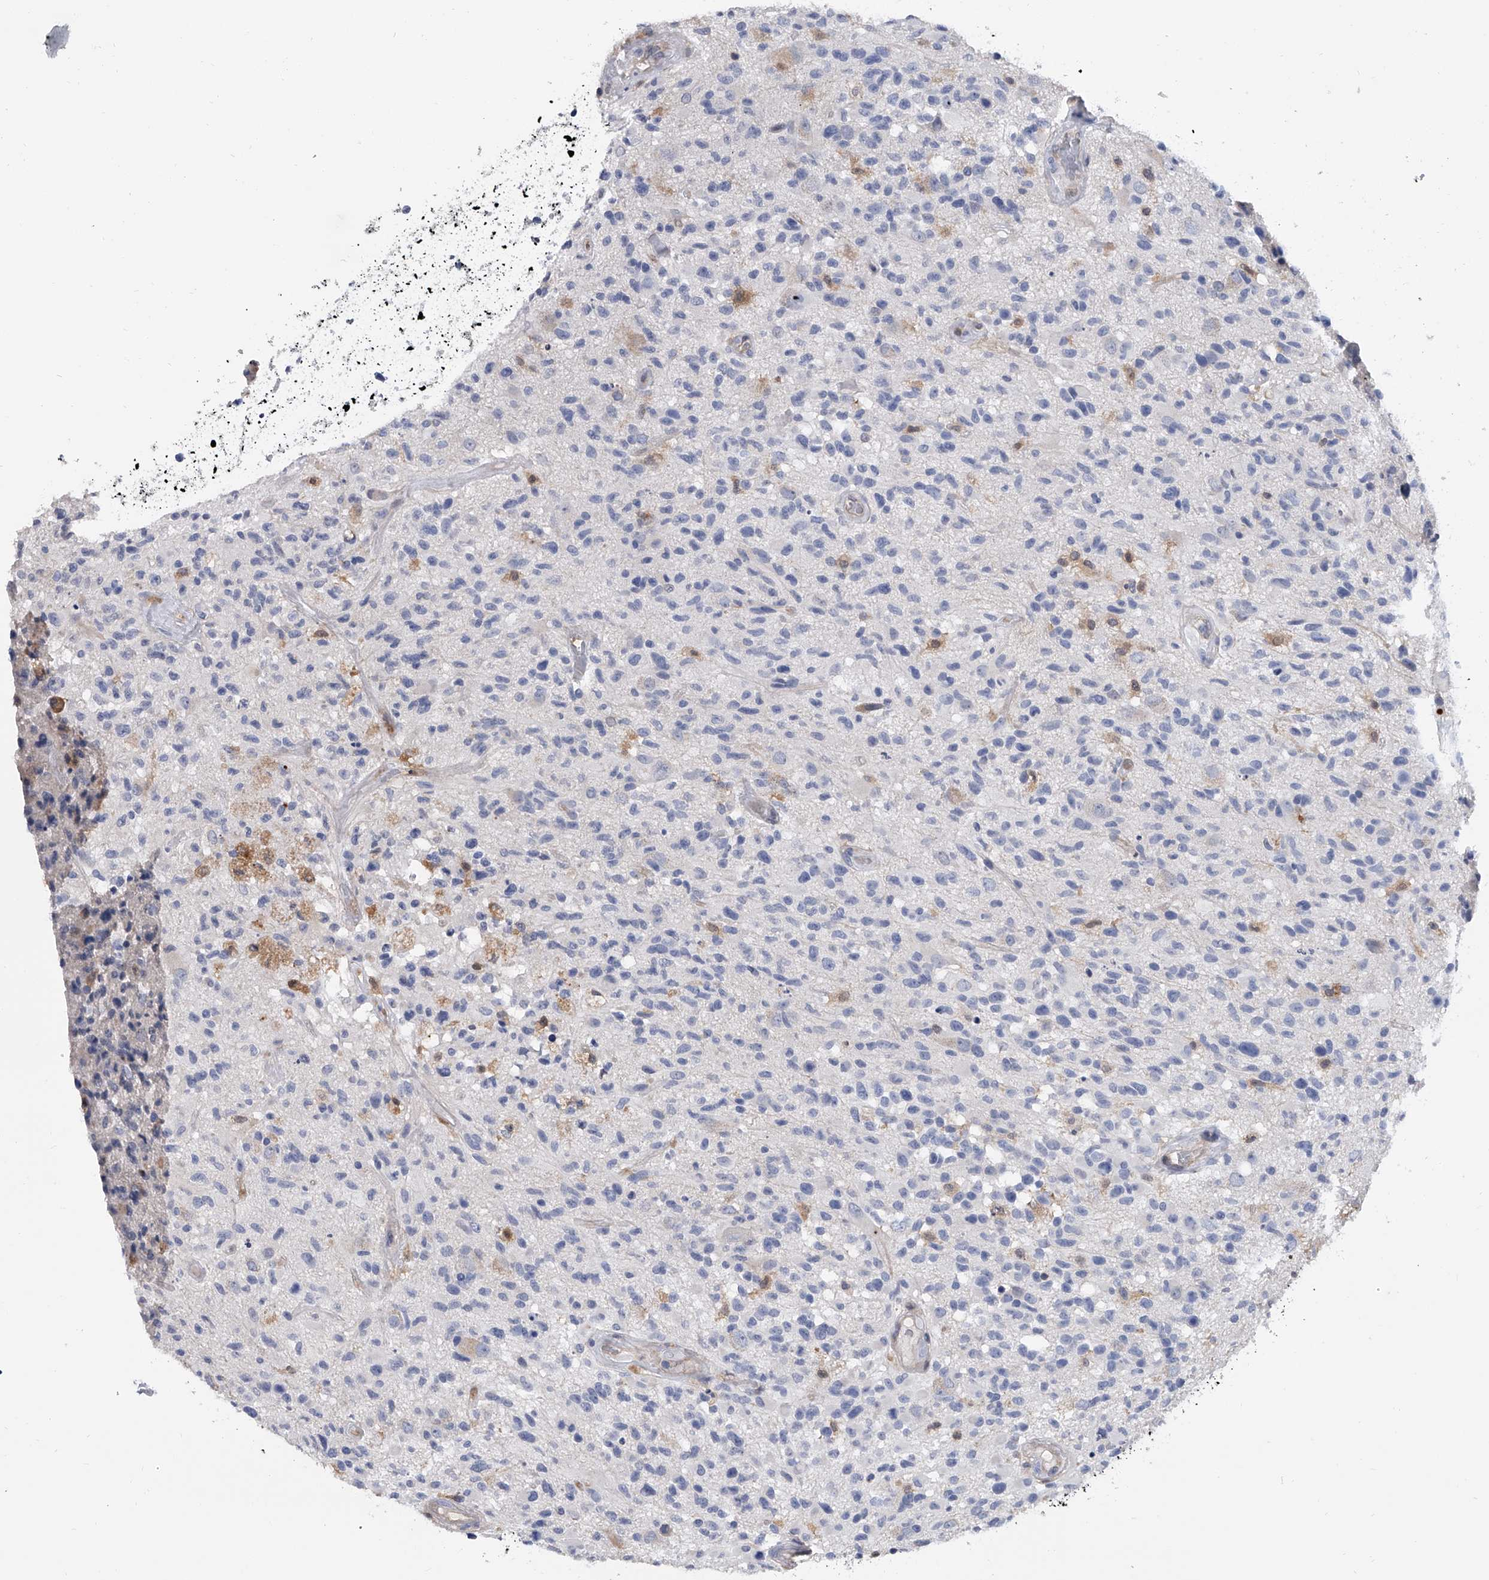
{"staining": {"intensity": "negative", "quantity": "none", "location": "none"}, "tissue": "glioma", "cell_type": "Tumor cells", "image_type": "cancer", "snomed": [{"axis": "morphology", "description": "Glioma, malignant, High grade"}, {"axis": "morphology", "description": "Glioblastoma, NOS"}, {"axis": "topography", "description": "Brain"}], "caption": "Image shows no significant protein positivity in tumor cells of glioma.", "gene": "SERPINB9", "patient": {"sex": "male", "age": 60}}